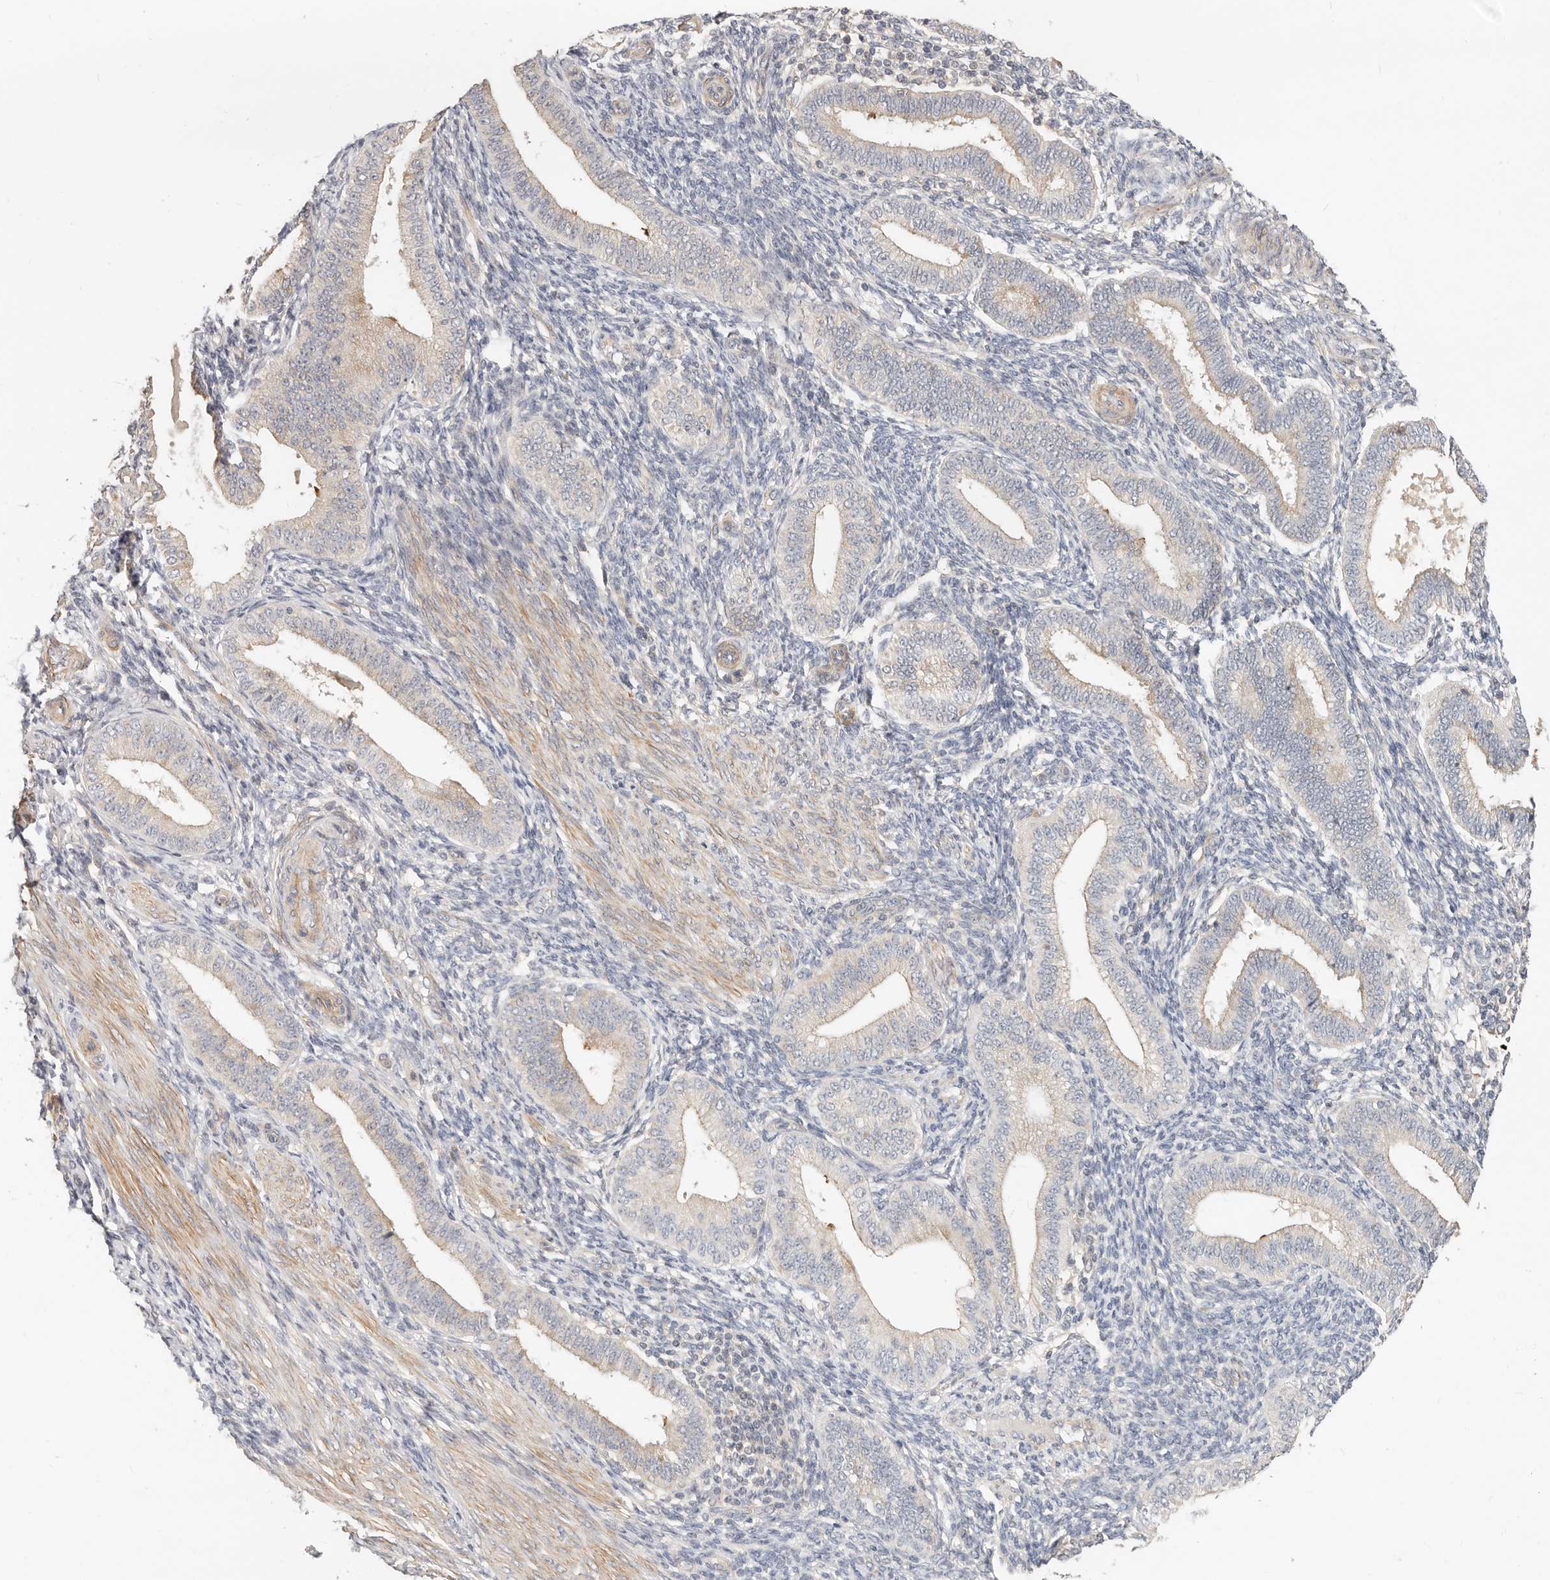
{"staining": {"intensity": "negative", "quantity": "none", "location": "none"}, "tissue": "endometrium", "cell_type": "Cells in endometrial stroma", "image_type": "normal", "snomed": [{"axis": "morphology", "description": "Normal tissue, NOS"}, {"axis": "topography", "description": "Endometrium"}], "caption": "Unremarkable endometrium was stained to show a protein in brown. There is no significant positivity in cells in endometrial stroma. The staining is performed using DAB (3,3'-diaminobenzidine) brown chromogen with nuclei counter-stained in using hematoxylin.", "gene": "ZRANB1", "patient": {"sex": "female", "age": 39}}